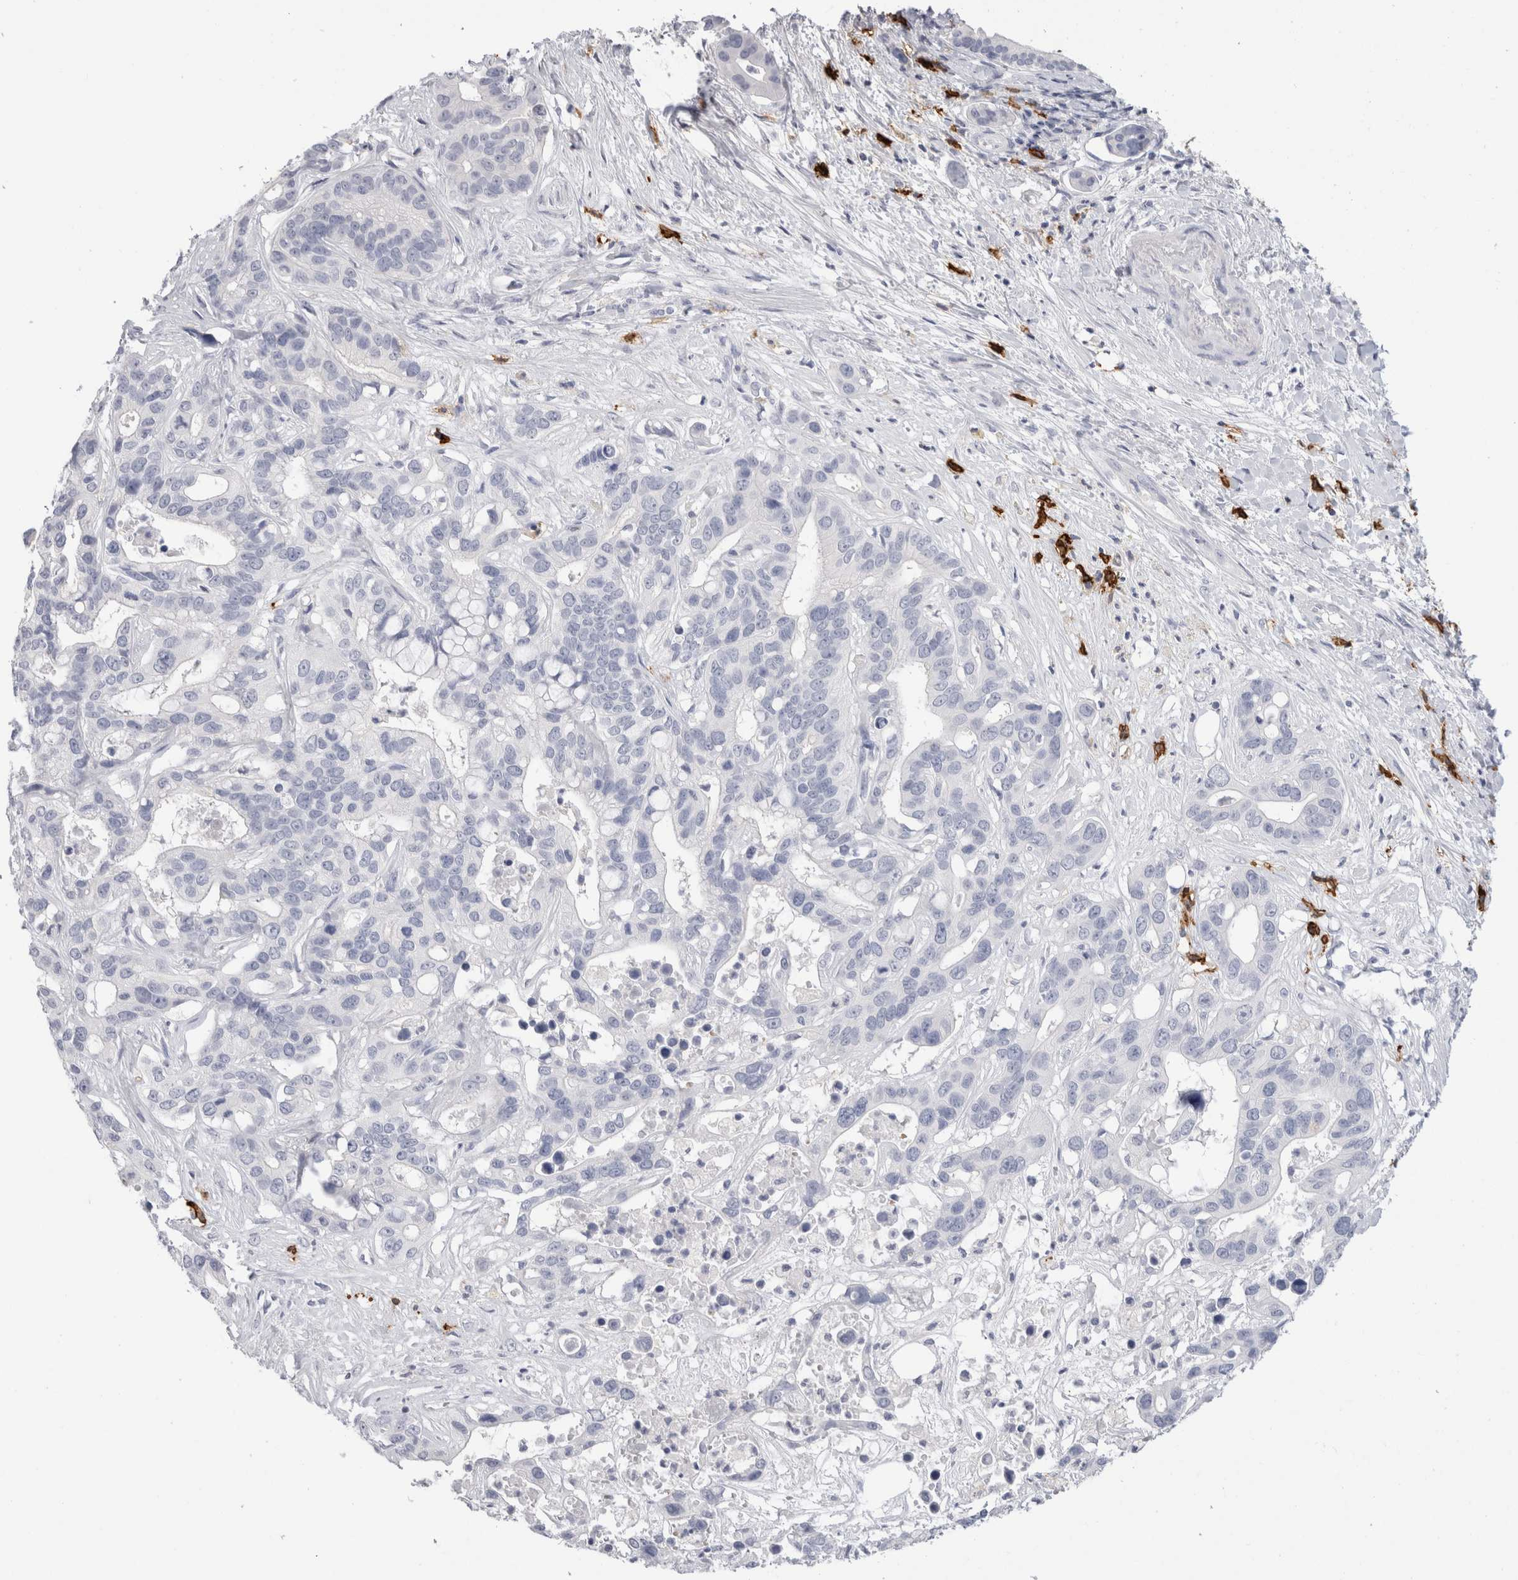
{"staining": {"intensity": "negative", "quantity": "none", "location": "none"}, "tissue": "liver cancer", "cell_type": "Tumor cells", "image_type": "cancer", "snomed": [{"axis": "morphology", "description": "Cholangiocarcinoma"}, {"axis": "topography", "description": "Liver"}], "caption": "Tumor cells show no significant expression in liver cancer (cholangiocarcinoma).", "gene": "CD38", "patient": {"sex": "female", "age": 65}}